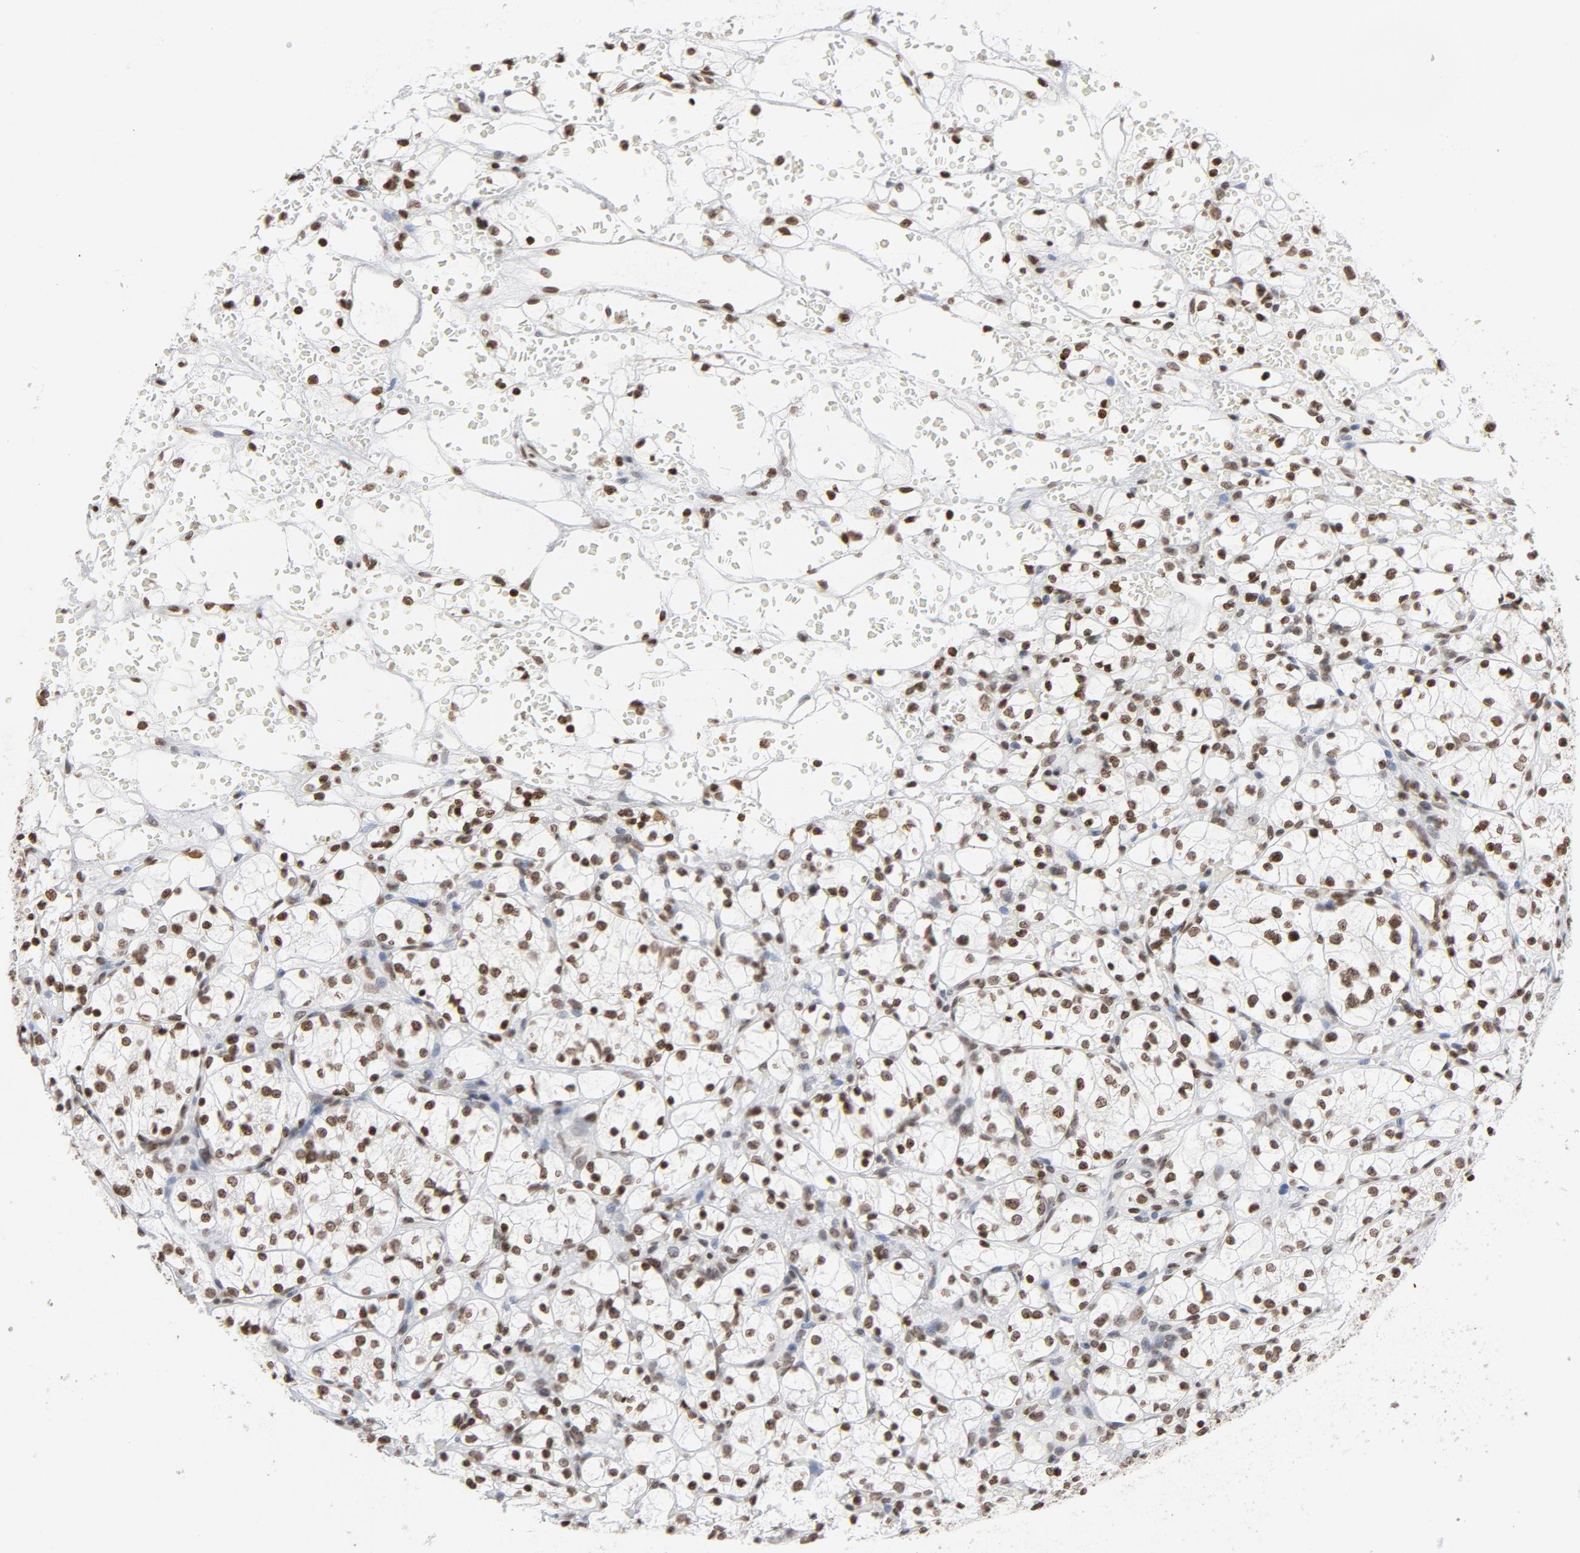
{"staining": {"intensity": "moderate", "quantity": ">75%", "location": "nuclear"}, "tissue": "renal cancer", "cell_type": "Tumor cells", "image_type": "cancer", "snomed": [{"axis": "morphology", "description": "Adenocarcinoma, NOS"}, {"axis": "topography", "description": "Kidney"}], "caption": "Immunohistochemical staining of human renal cancer (adenocarcinoma) exhibits medium levels of moderate nuclear protein expression in approximately >75% of tumor cells. The staining is performed using DAB brown chromogen to label protein expression. The nuclei are counter-stained blue using hematoxylin.", "gene": "H2AC12", "patient": {"sex": "female", "age": 60}}